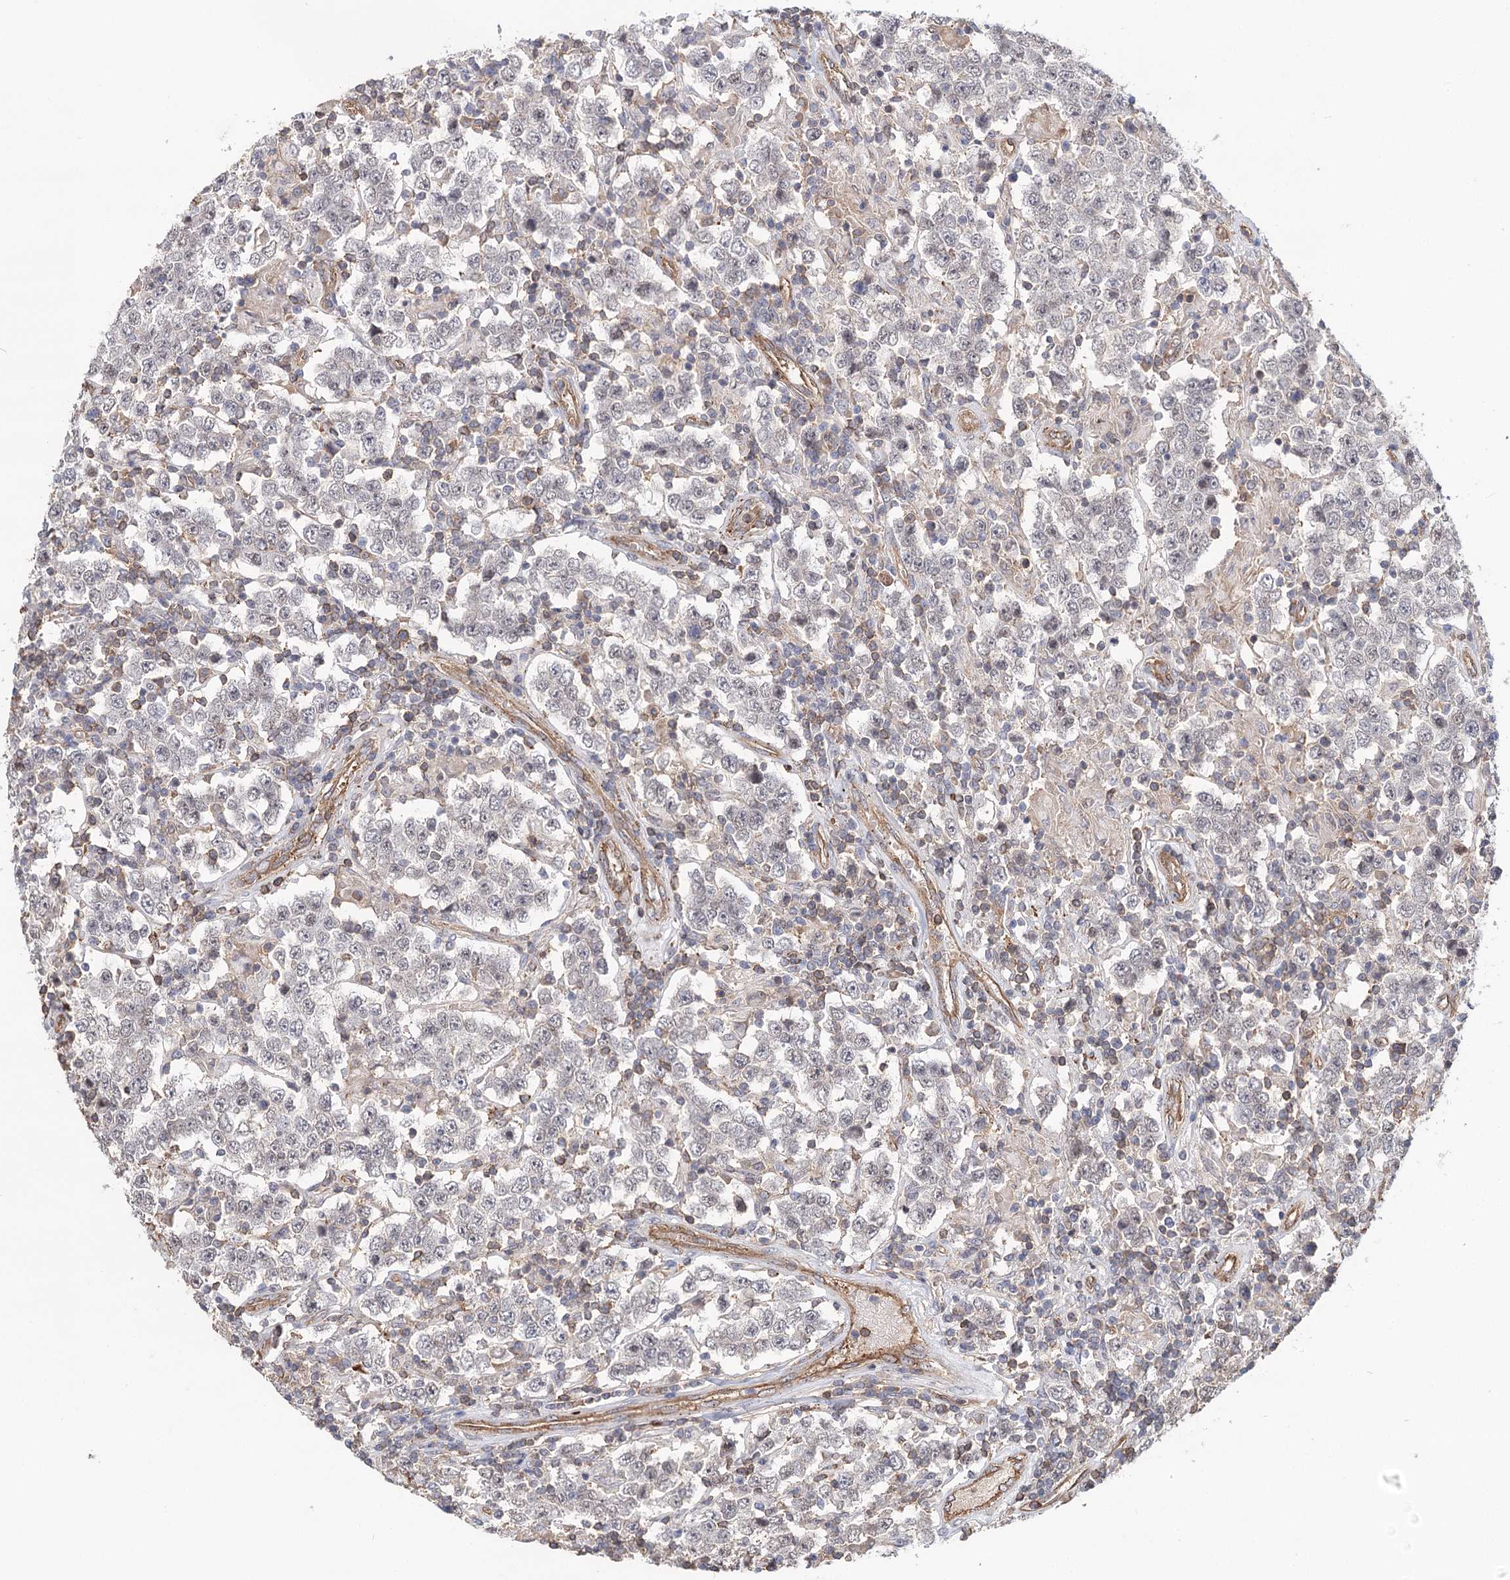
{"staining": {"intensity": "negative", "quantity": "none", "location": "none"}, "tissue": "testis cancer", "cell_type": "Tumor cells", "image_type": "cancer", "snomed": [{"axis": "morphology", "description": "Normal tissue, NOS"}, {"axis": "morphology", "description": "Urothelial carcinoma, High grade"}, {"axis": "morphology", "description": "Seminoma, NOS"}, {"axis": "morphology", "description": "Carcinoma, Embryonal, NOS"}, {"axis": "topography", "description": "Urinary bladder"}, {"axis": "topography", "description": "Testis"}], "caption": "Tumor cells show no significant expression in testis cancer (embryonal carcinoma).", "gene": "TMEM218", "patient": {"sex": "male", "age": 41}}